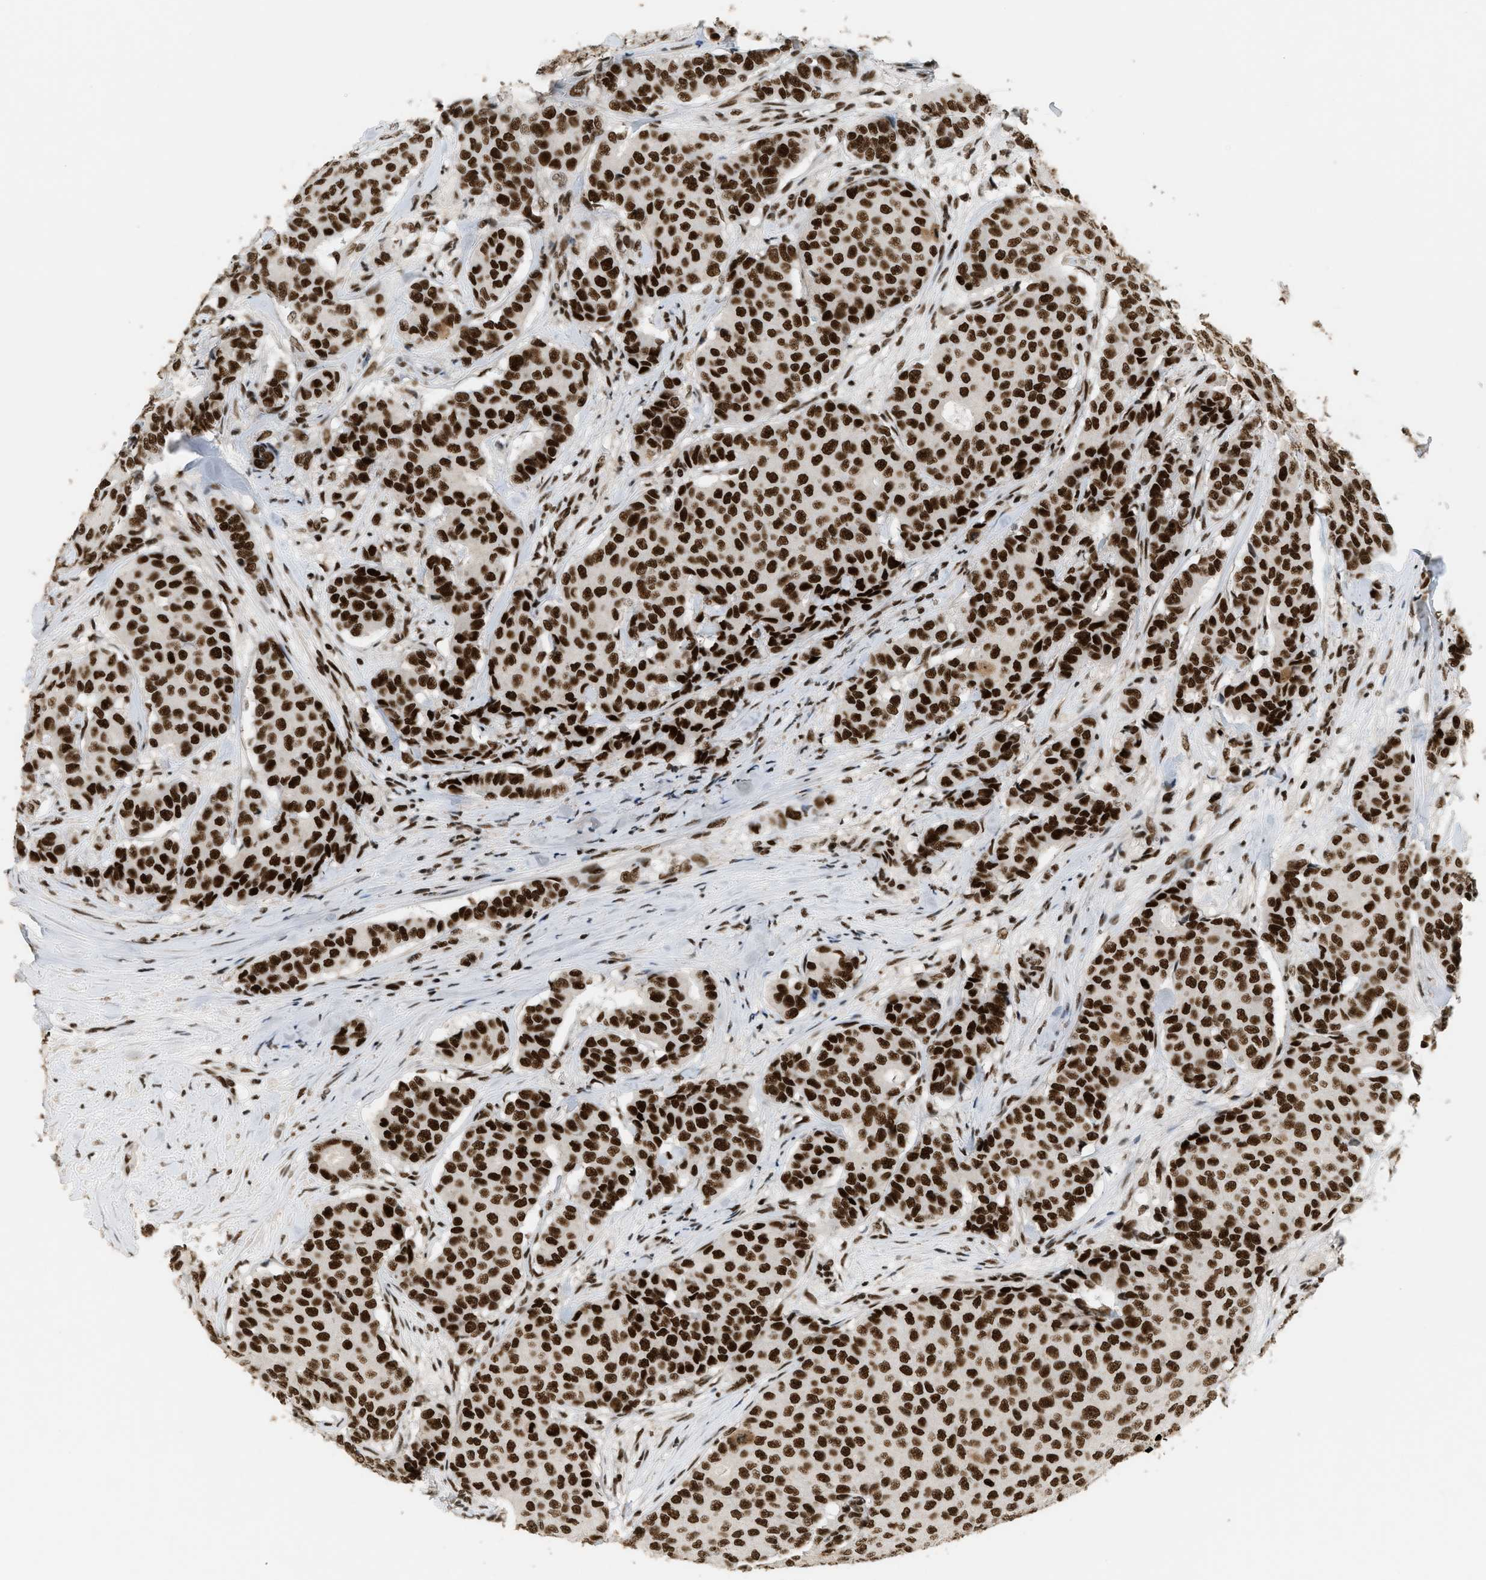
{"staining": {"intensity": "strong", "quantity": ">75%", "location": "nuclear"}, "tissue": "breast cancer", "cell_type": "Tumor cells", "image_type": "cancer", "snomed": [{"axis": "morphology", "description": "Duct carcinoma"}, {"axis": "topography", "description": "Breast"}], "caption": "Immunohistochemistry (IHC) (DAB) staining of infiltrating ductal carcinoma (breast) exhibits strong nuclear protein positivity in about >75% of tumor cells.", "gene": "SMARCB1", "patient": {"sex": "female", "age": 75}}